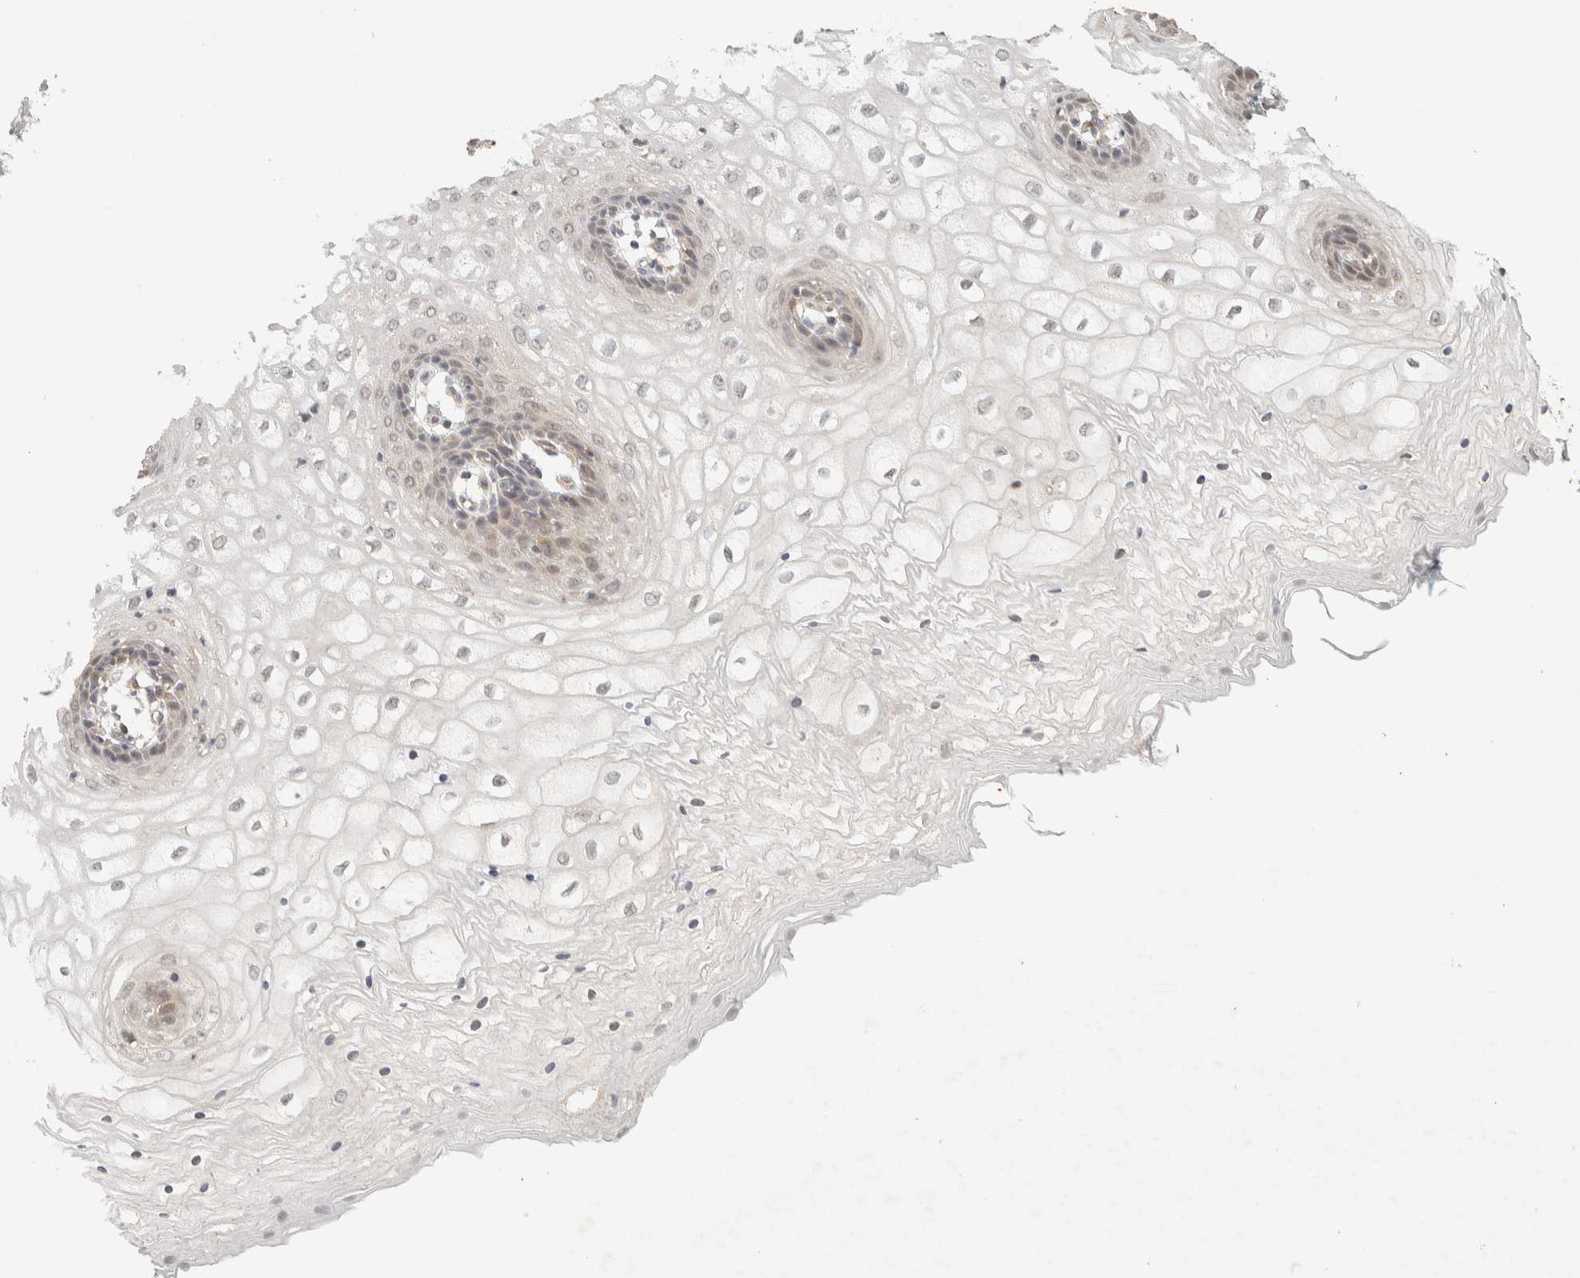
{"staining": {"intensity": "weak", "quantity": "<25%", "location": "cytoplasmic/membranous"}, "tissue": "vagina", "cell_type": "Squamous epithelial cells", "image_type": "normal", "snomed": [{"axis": "morphology", "description": "Normal tissue, NOS"}, {"axis": "topography", "description": "Vagina"}], "caption": "Protein analysis of benign vagina demonstrates no significant positivity in squamous epithelial cells.", "gene": "ITPA", "patient": {"sex": "female", "age": 34}}